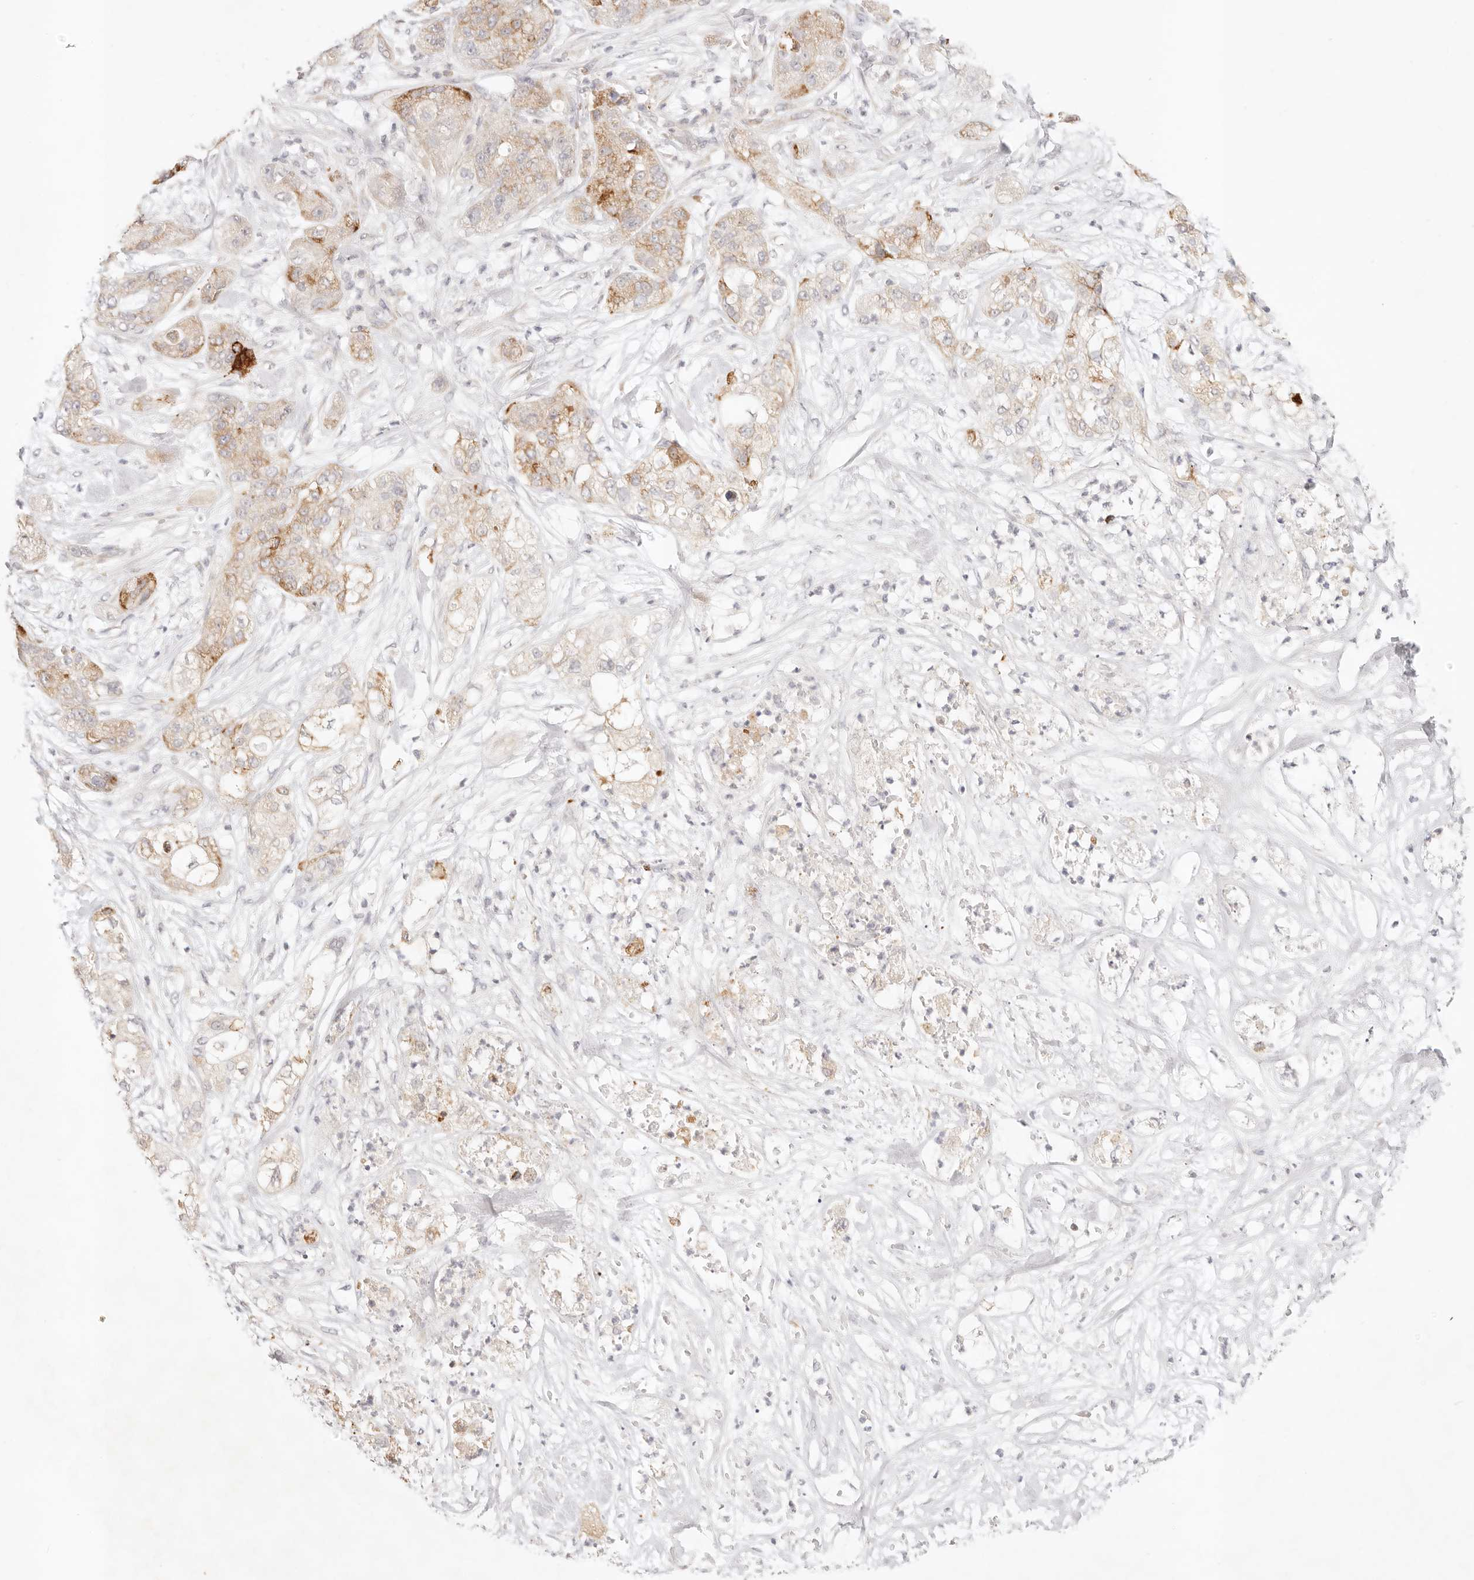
{"staining": {"intensity": "moderate", "quantity": "<25%", "location": "cytoplasmic/membranous"}, "tissue": "pancreatic cancer", "cell_type": "Tumor cells", "image_type": "cancer", "snomed": [{"axis": "morphology", "description": "Adenocarcinoma, NOS"}, {"axis": "topography", "description": "Pancreas"}], "caption": "This photomicrograph demonstrates immunohistochemistry staining of adenocarcinoma (pancreatic), with low moderate cytoplasmic/membranous positivity in about <25% of tumor cells.", "gene": "GPR156", "patient": {"sex": "female", "age": 78}}